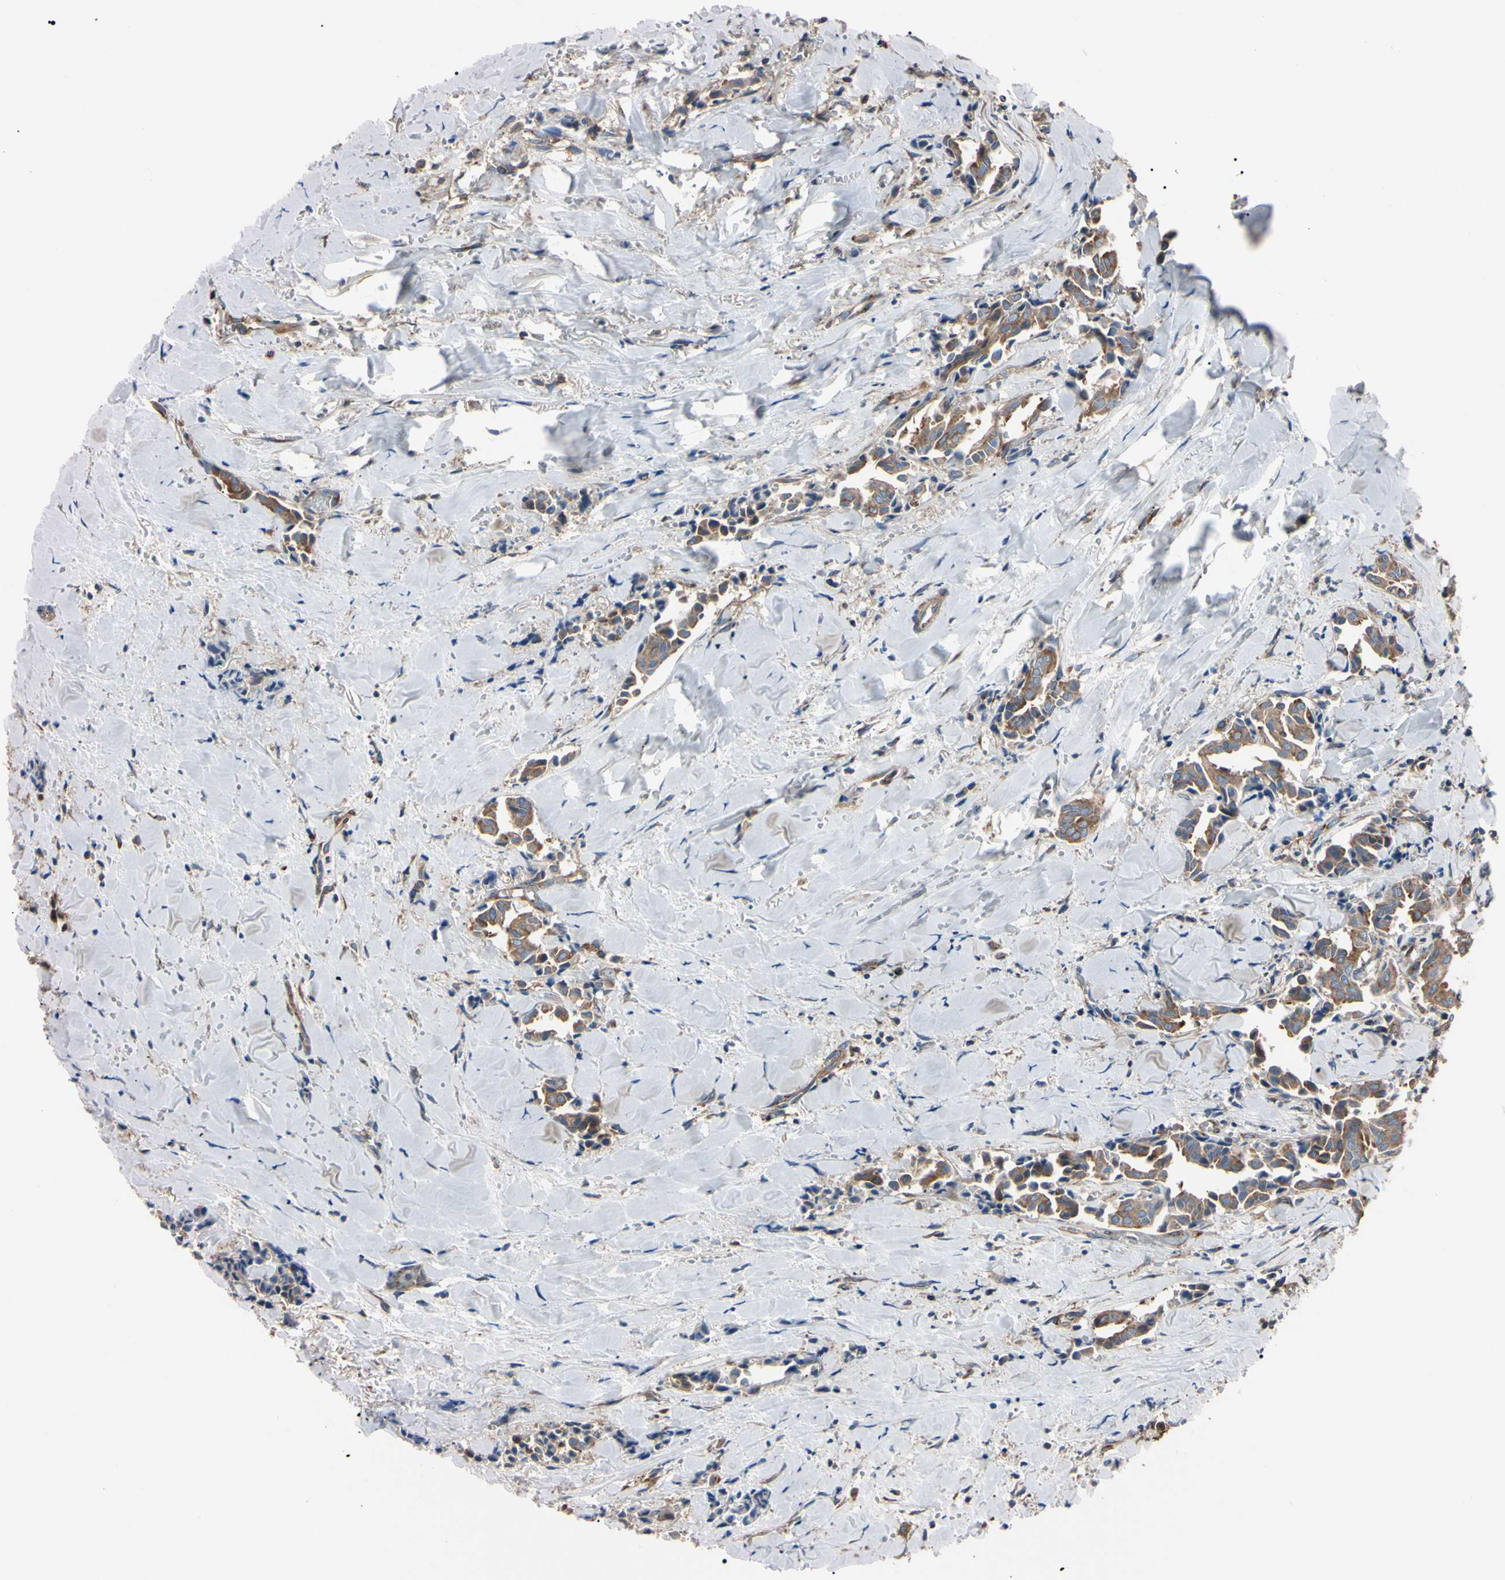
{"staining": {"intensity": "moderate", "quantity": ">75%", "location": "cytoplasmic/membranous"}, "tissue": "head and neck cancer", "cell_type": "Tumor cells", "image_type": "cancer", "snomed": [{"axis": "morphology", "description": "Adenocarcinoma, NOS"}, {"axis": "topography", "description": "Salivary gland"}, {"axis": "topography", "description": "Head-Neck"}], "caption": "Protein staining of head and neck cancer (adenocarcinoma) tissue exhibits moderate cytoplasmic/membranous positivity in approximately >75% of tumor cells.", "gene": "PRKACA", "patient": {"sex": "female", "age": 59}}